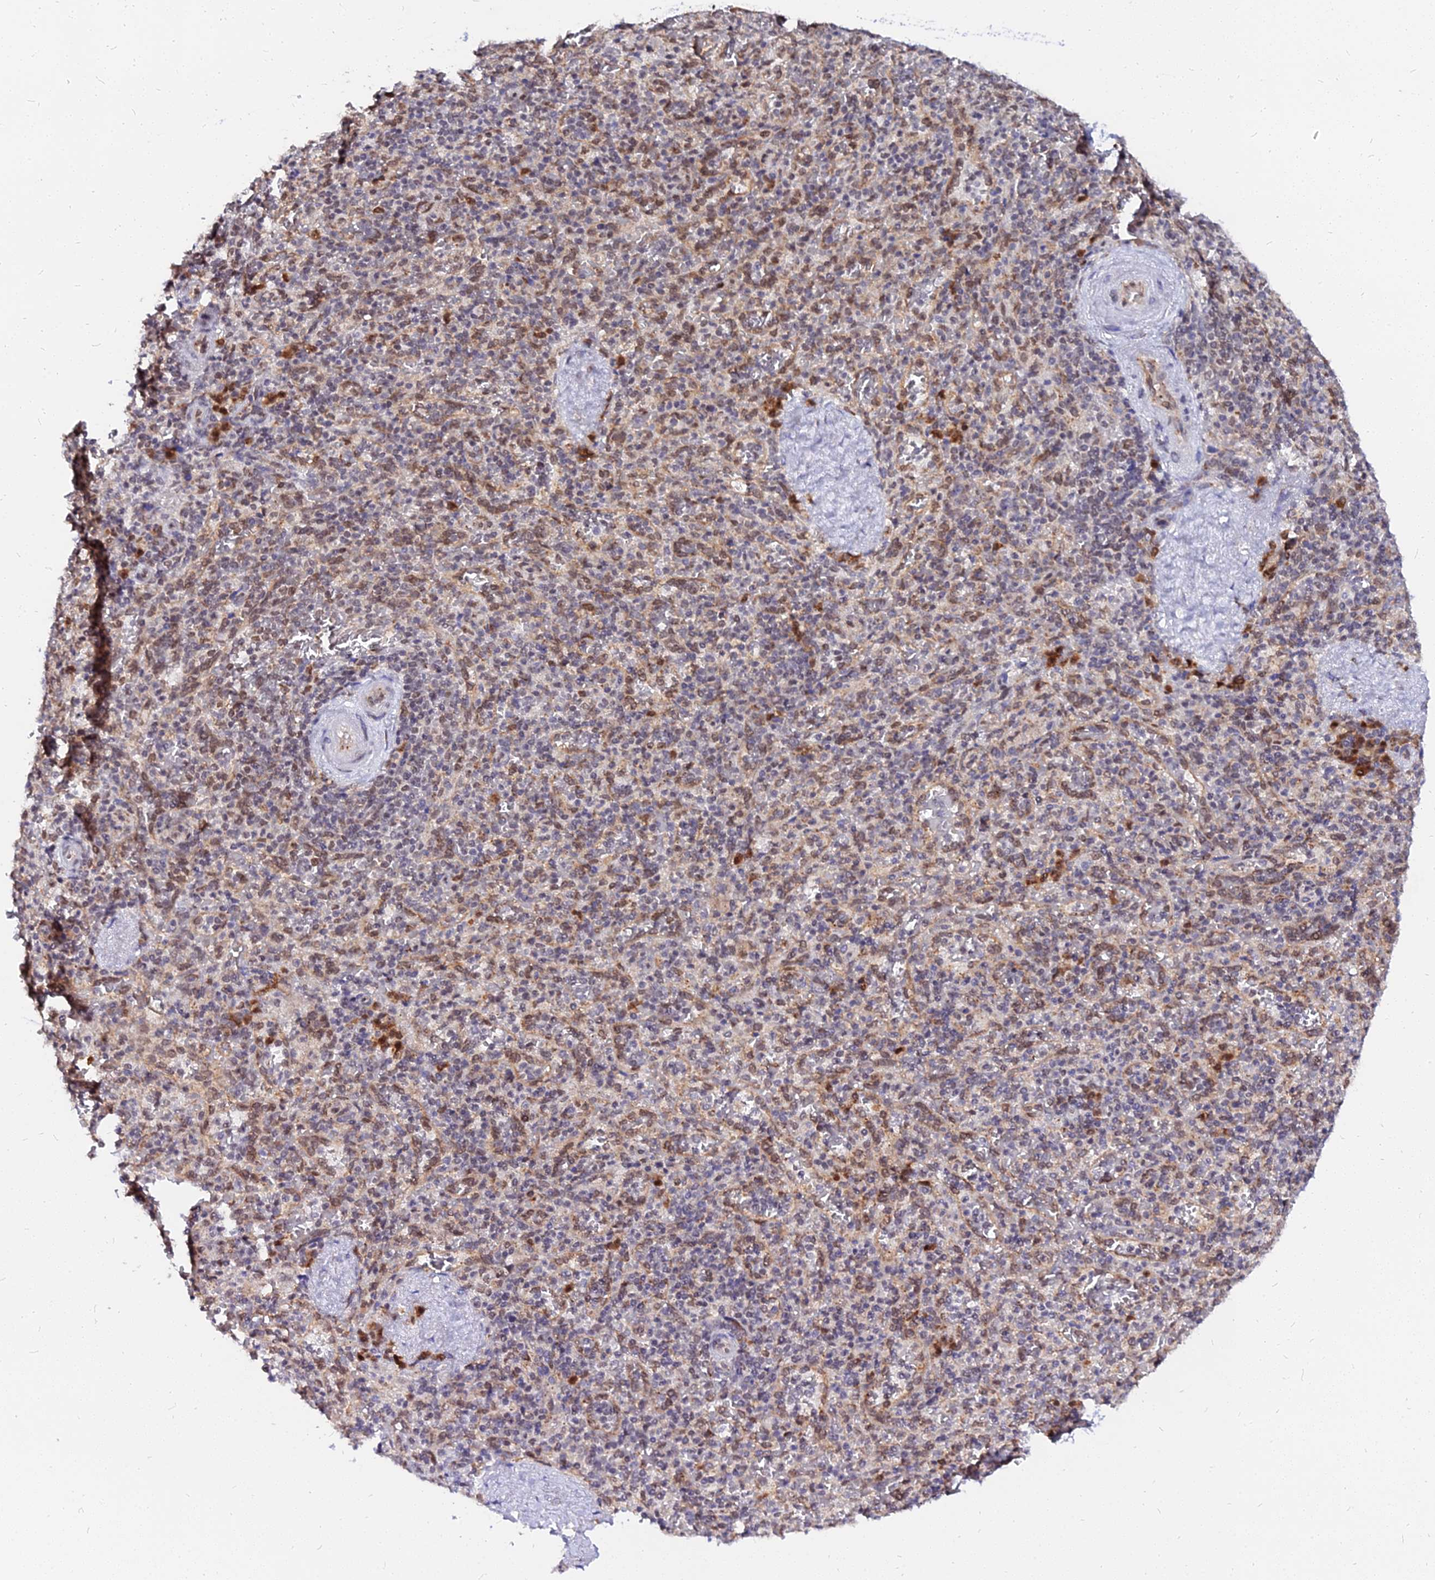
{"staining": {"intensity": "moderate", "quantity": "25%-75%", "location": "cytoplasmic/membranous,nuclear"}, "tissue": "spleen", "cell_type": "Cells in red pulp", "image_type": "normal", "snomed": [{"axis": "morphology", "description": "Normal tissue, NOS"}, {"axis": "topography", "description": "Spleen"}], "caption": "Normal spleen displays moderate cytoplasmic/membranous,nuclear staining in approximately 25%-75% of cells in red pulp.", "gene": "RNF121", "patient": {"sex": "male", "age": 82}}